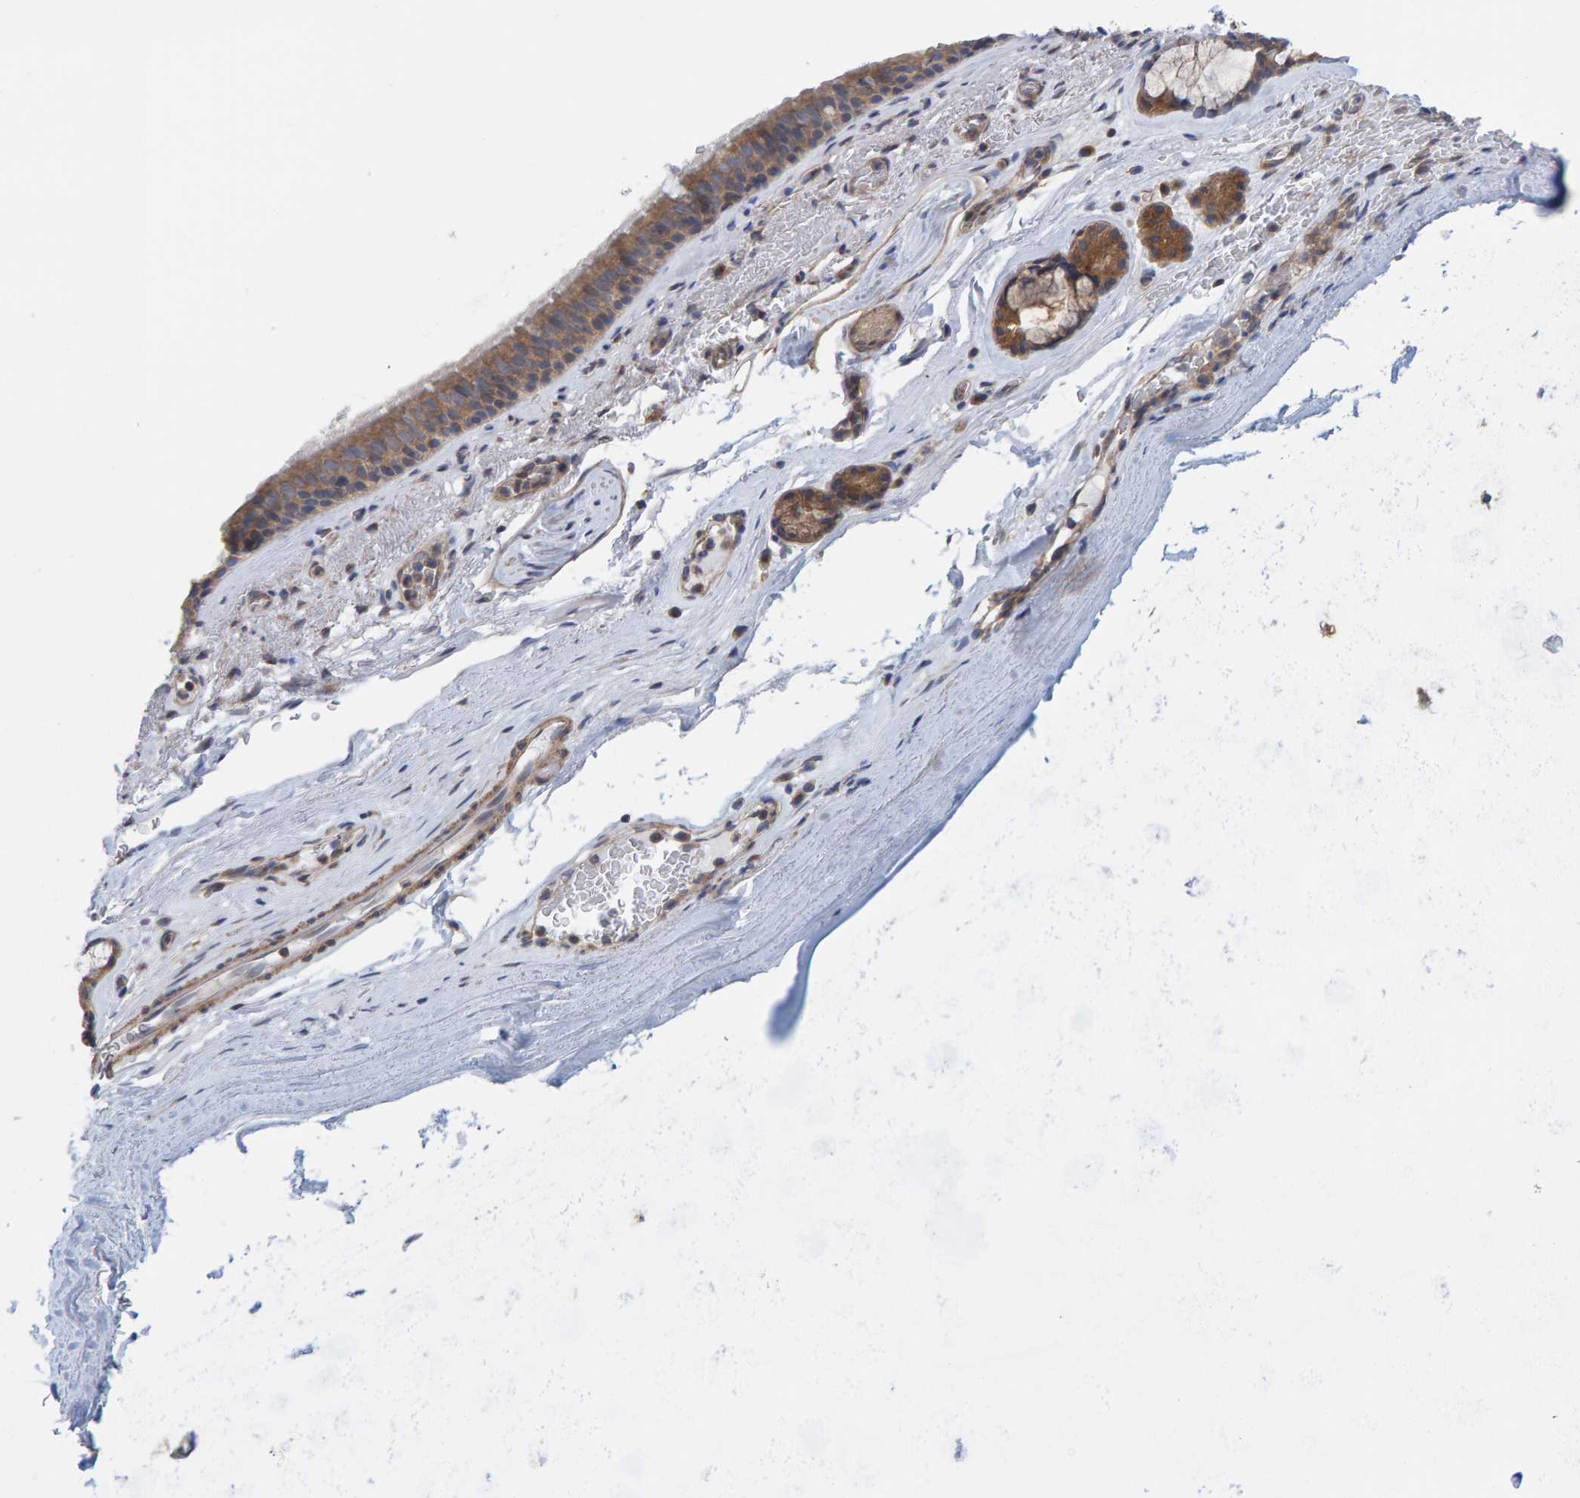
{"staining": {"intensity": "moderate", "quantity": ">75%", "location": "cytoplasmic/membranous"}, "tissue": "bronchus", "cell_type": "Respiratory epithelial cells", "image_type": "normal", "snomed": [{"axis": "morphology", "description": "Normal tissue, NOS"}, {"axis": "topography", "description": "Cartilage tissue"}], "caption": "The immunohistochemical stain shows moderate cytoplasmic/membranous staining in respiratory epithelial cells of unremarkable bronchus. The protein is stained brown, and the nuclei are stained in blue (DAB (3,3'-diaminobenzidine) IHC with brightfield microscopy, high magnification).", "gene": "UBAP1", "patient": {"sex": "female", "age": 63}}